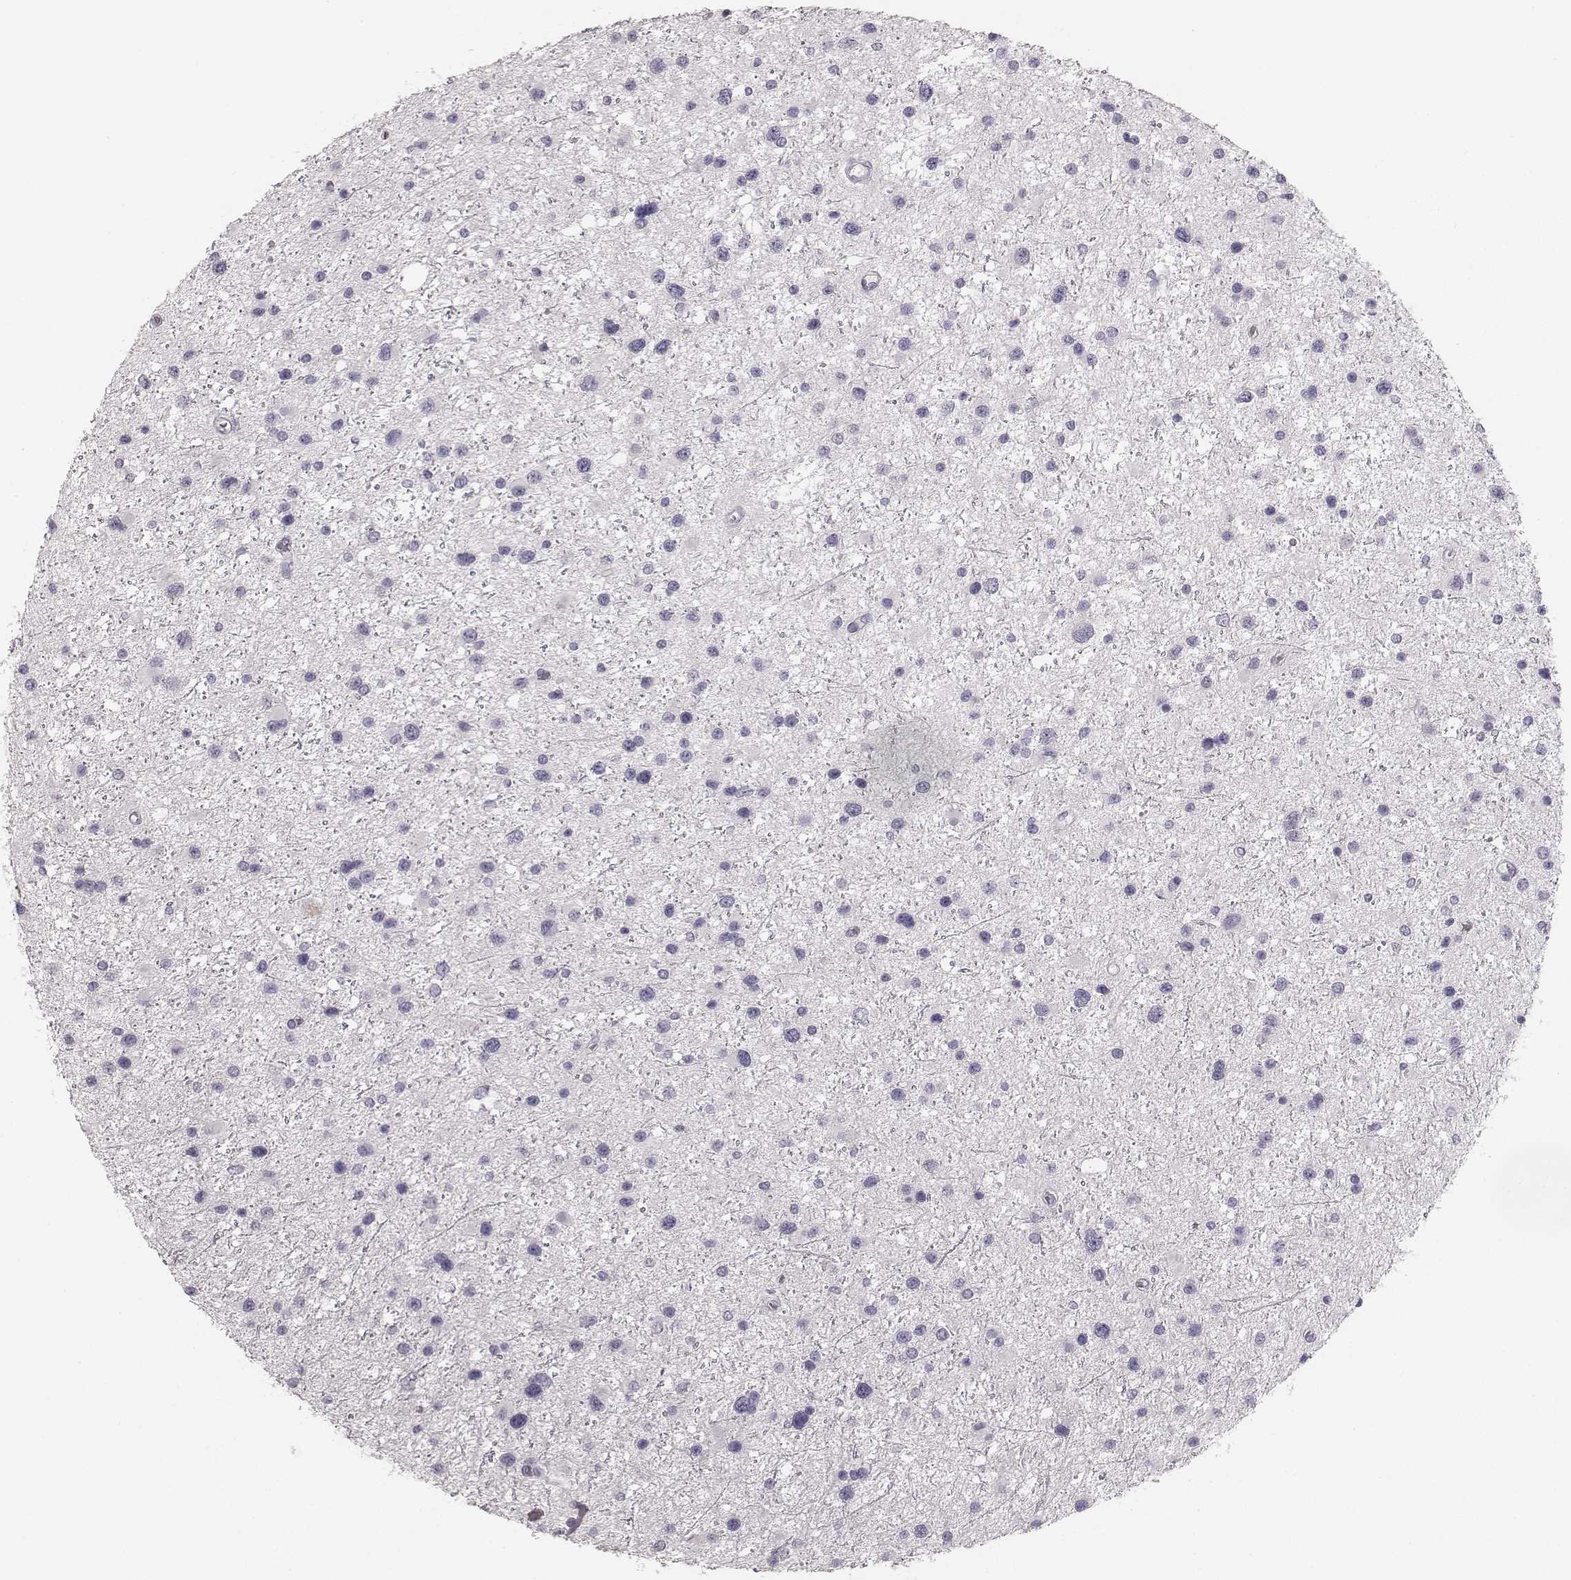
{"staining": {"intensity": "negative", "quantity": "none", "location": "none"}, "tissue": "glioma", "cell_type": "Tumor cells", "image_type": "cancer", "snomed": [{"axis": "morphology", "description": "Glioma, malignant, Low grade"}, {"axis": "topography", "description": "Brain"}], "caption": "A histopathology image of glioma stained for a protein displays no brown staining in tumor cells.", "gene": "MYH6", "patient": {"sex": "female", "age": 32}}